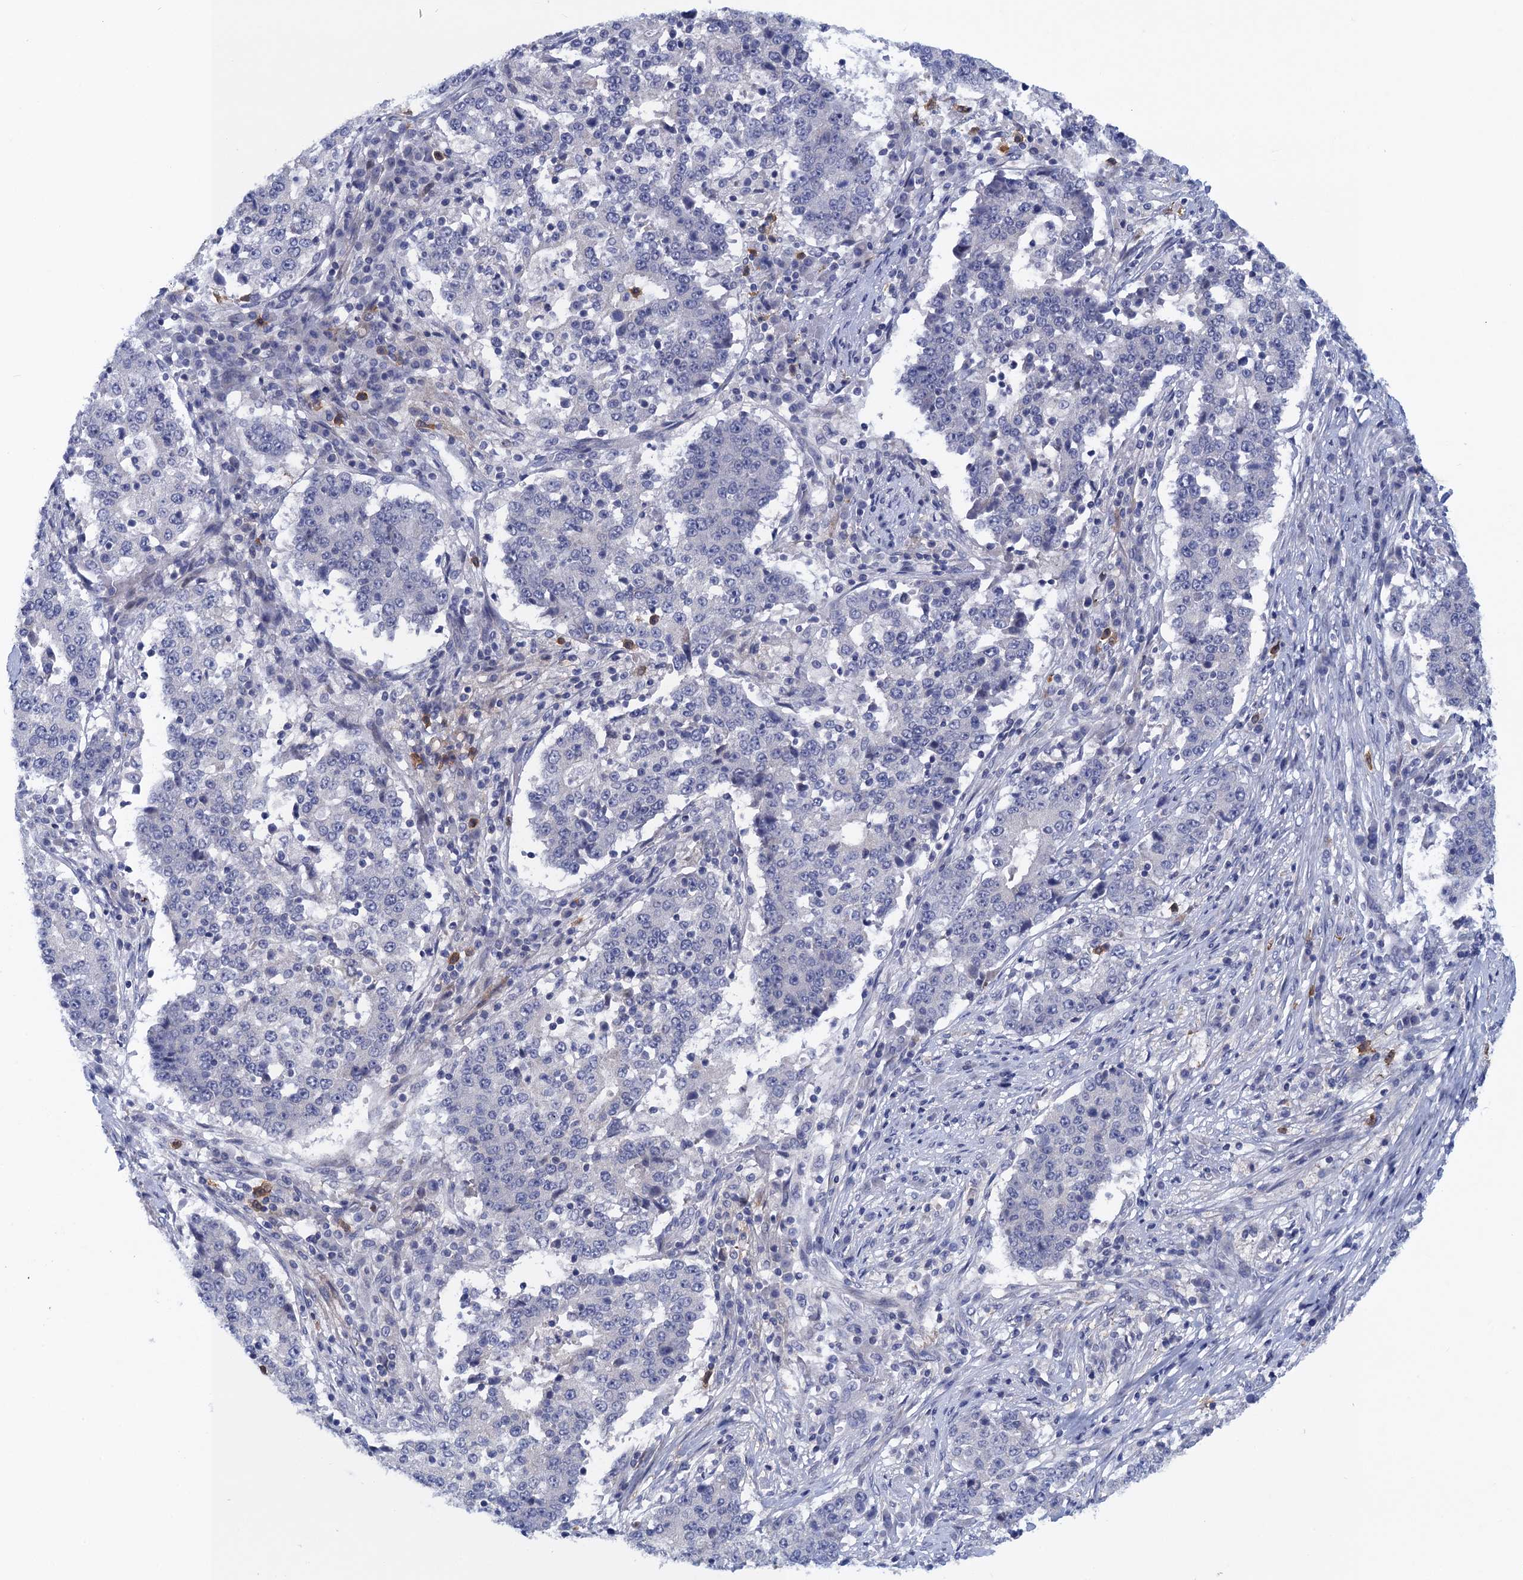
{"staining": {"intensity": "negative", "quantity": "none", "location": "none"}, "tissue": "stomach cancer", "cell_type": "Tumor cells", "image_type": "cancer", "snomed": [{"axis": "morphology", "description": "Adenocarcinoma, NOS"}, {"axis": "topography", "description": "Stomach"}], "caption": "This histopathology image is of adenocarcinoma (stomach) stained with IHC to label a protein in brown with the nuclei are counter-stained blue. There is no expression in tumor cells.", "gene": "SCEL", "patient": {"sex": "male", "age": 59}}